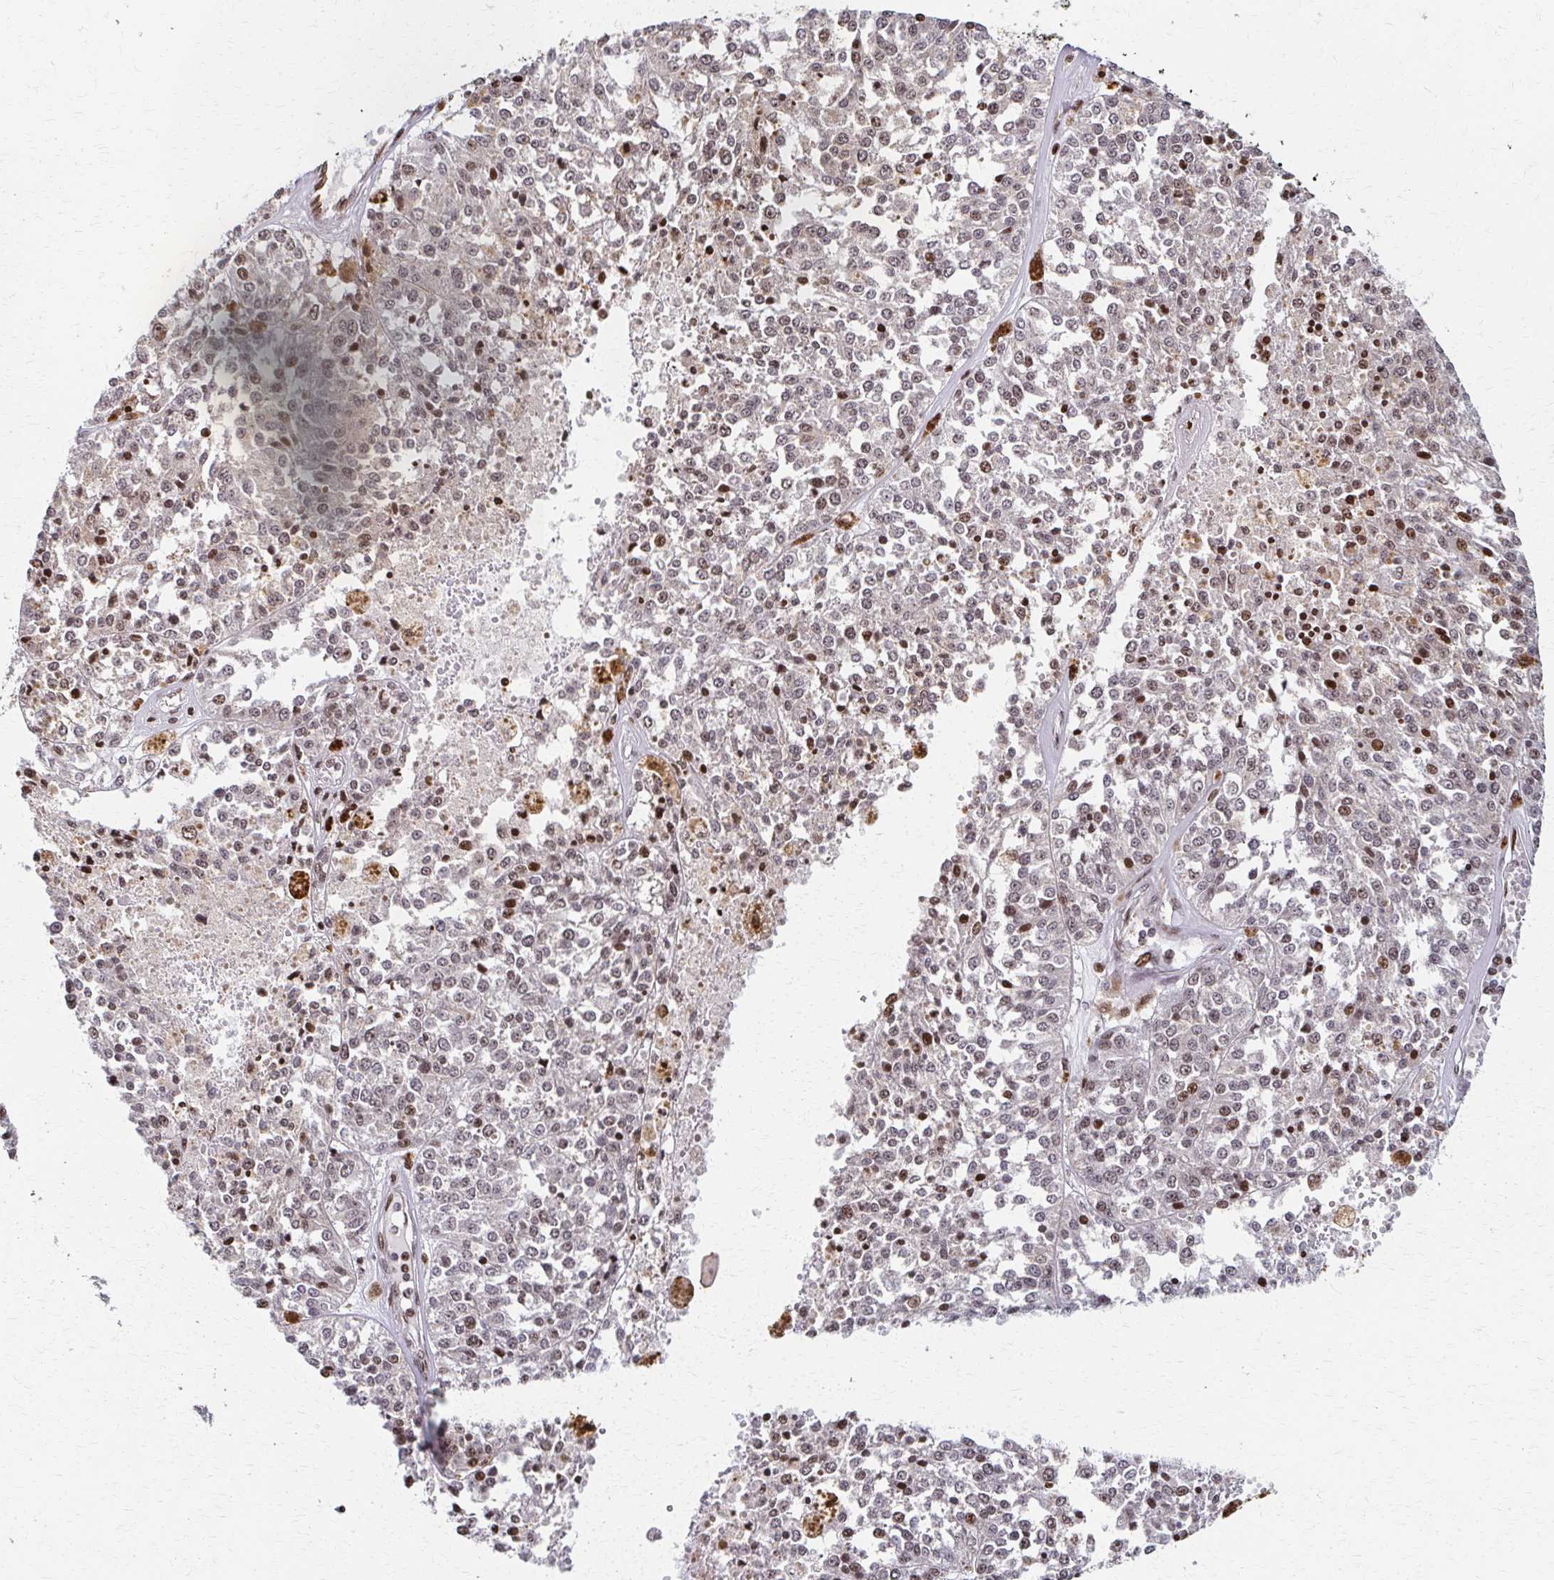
{"staining": {"intensity": "negative", "quantity": "none", "location": "none"}, "tissue": "melanoma", "cell_type": "Tumor cells", "image_type": "cancer", "snomed": [{"axis": "morphology", "description": "Malignant melanoma, Metastatic site"}, {"axis": "topography", "description": "Lymph node"}], "caption": "Immunohistochemistry of human malignant melanoma (metastatic site) shows no expression in tumor cells.", "gene": "PSMD7", "patient": {"sex": "female", "age": 64}}